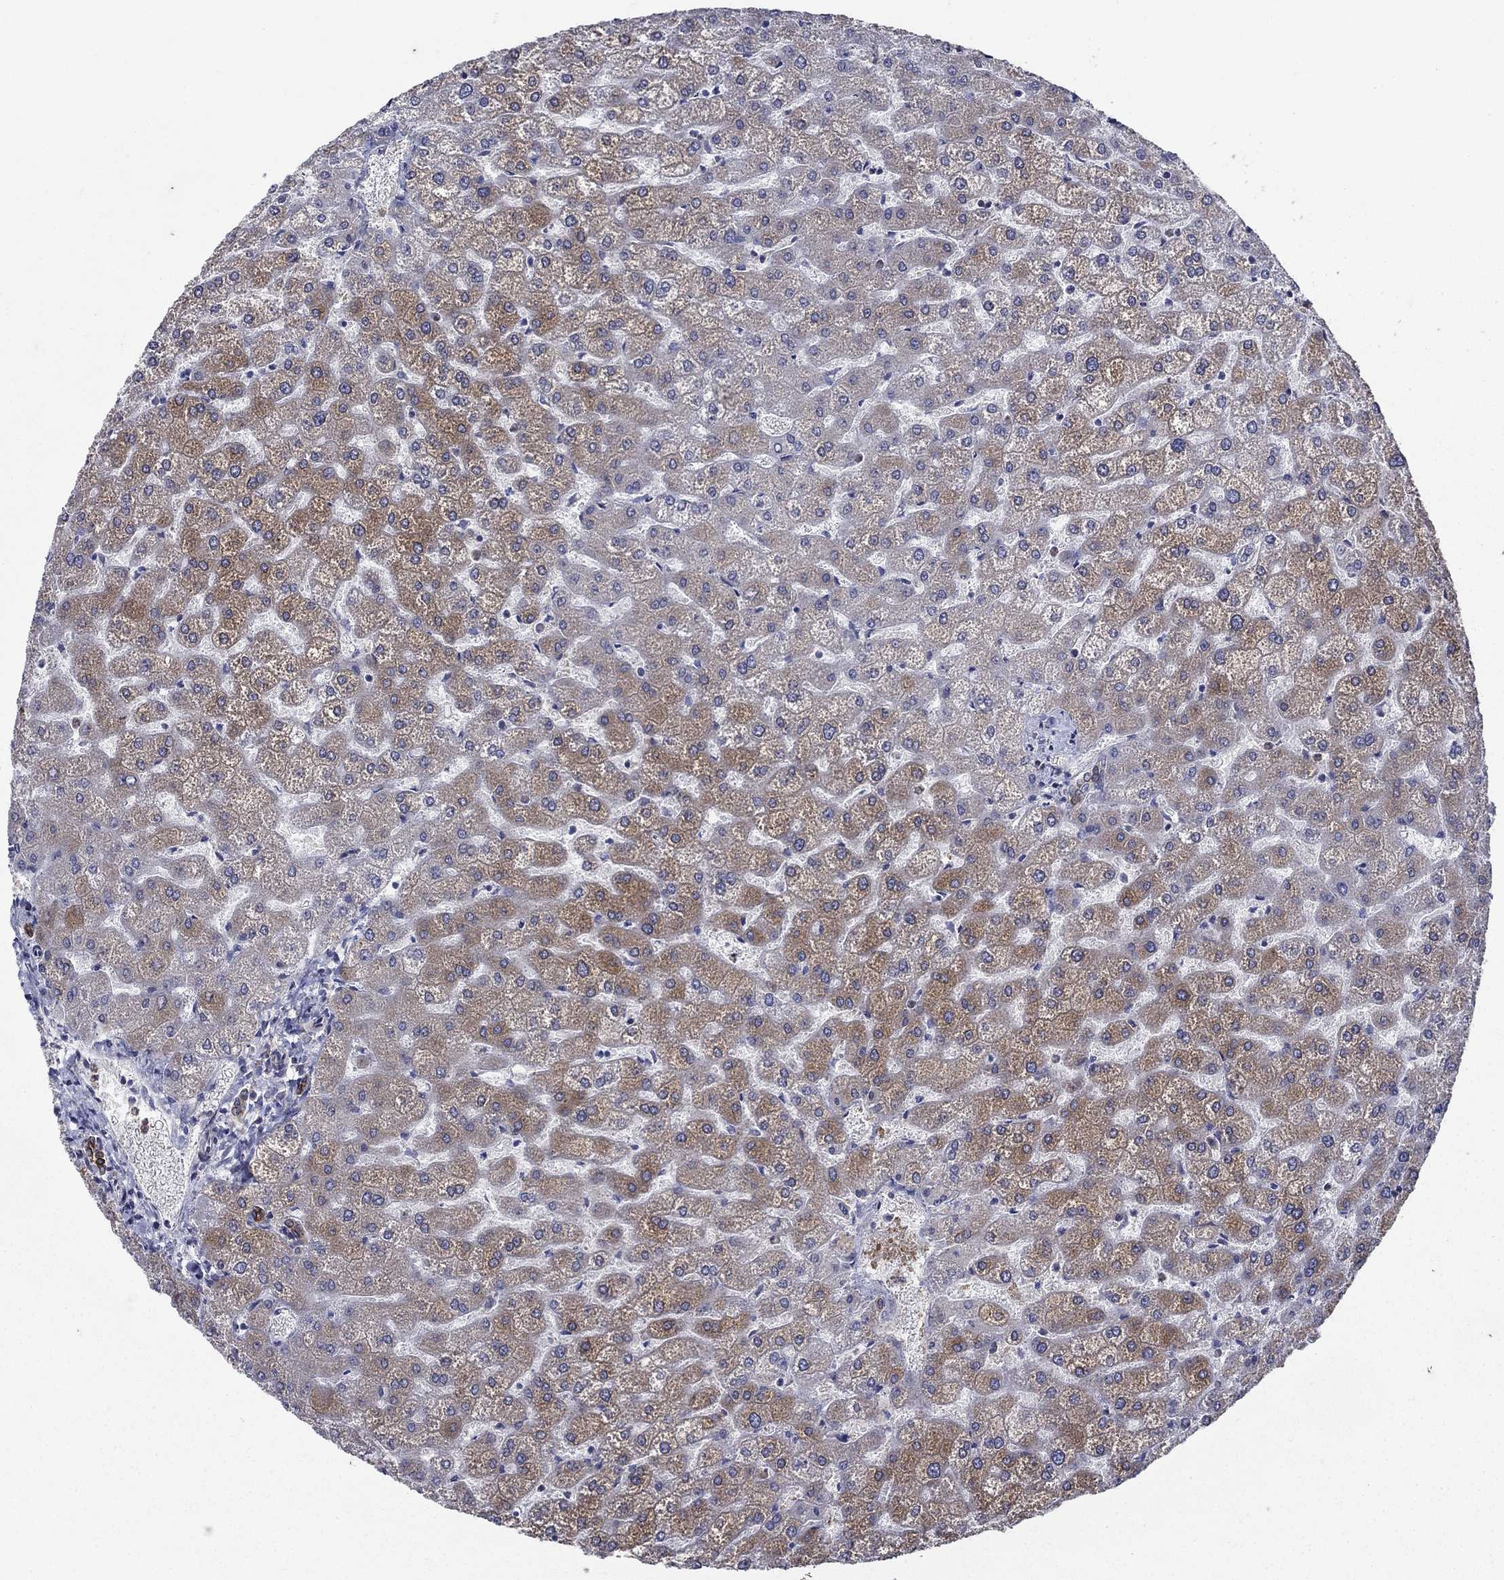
{"staining": {"intensity": "strong", "quantity": "25%-75%", "location": "cytoplasmic/membranous"}, "tissue": "liver", "cell_type": "Cholangiocytes", "image_type": "normal", "snomed": [{"axis": "morphology", "description": "Normal tissue, NOS"}, {"axis": "topography", "description": "Liver"}], "caption": "Protein staining exhibits strong cytoplasmic/membranous staining in about 25%-75% of cholangiocytes in unremarkable liver. (DAB IHC, brown staining for protein, blue staining for nuclei).", "gene": "DHRS7", "patient": {"sex": "female", "age": 32}}